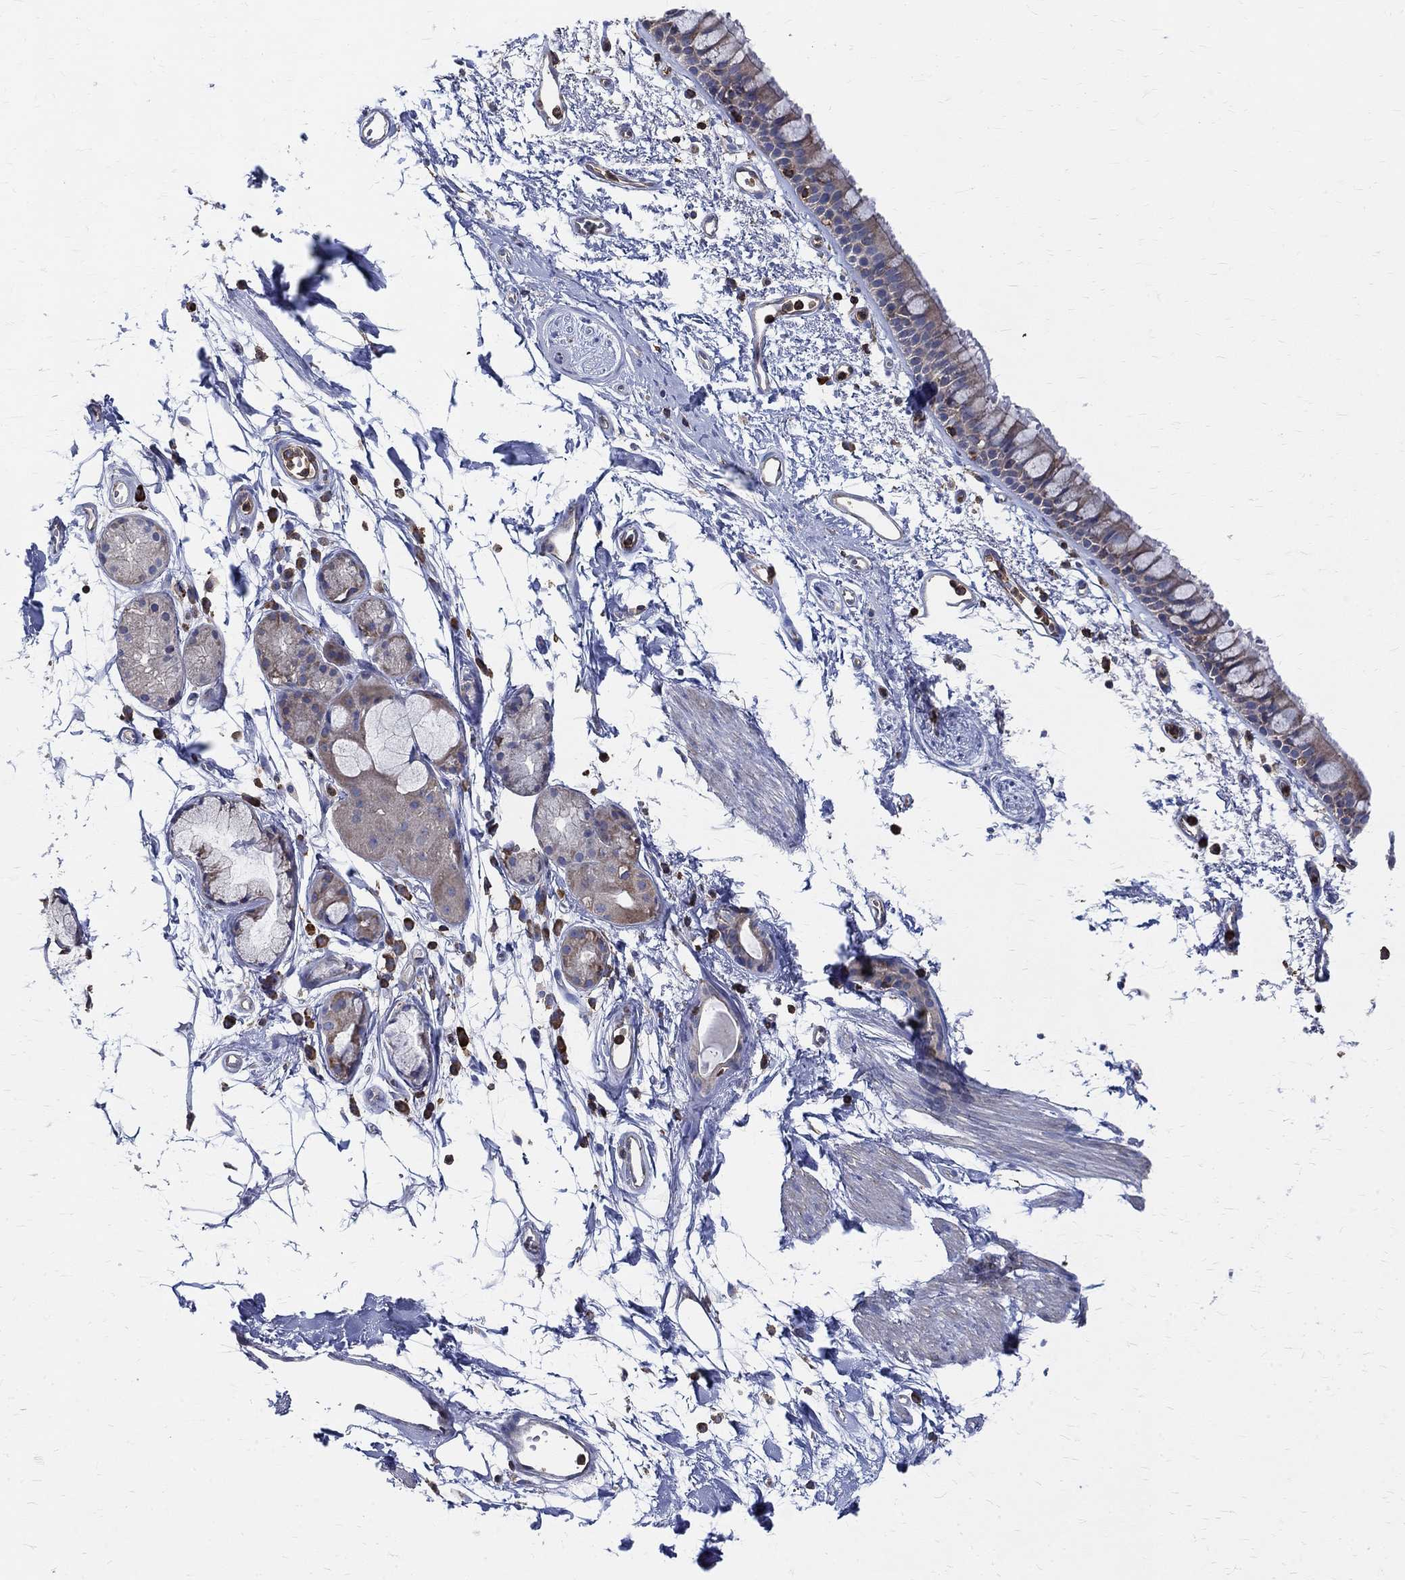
{"staining": {"intensity": "weak", "quantity": "25%-75%", "location": "cytoplasmic/membranous"}, "tissue": "bronchus", "cell_type": "Respiratory epithelial cells", "image_type": "normal", "snomed": [{"axis": "morphology", "description": "Normal tissue, NOS"}, {"axis": "topography", "description": "Cartilage tissue"}, {"axis": "topography", "description": "Bronchus"}], "caption": "This is a photomicrograph of immunohistochemistry (IHC) staining of normal bronchus, which shows weak staining in the cytoplasmic/membranous of respiratory epithelial cells.", "gene": "AGAP2", "patient": {"sex": "male", "age": 66}}